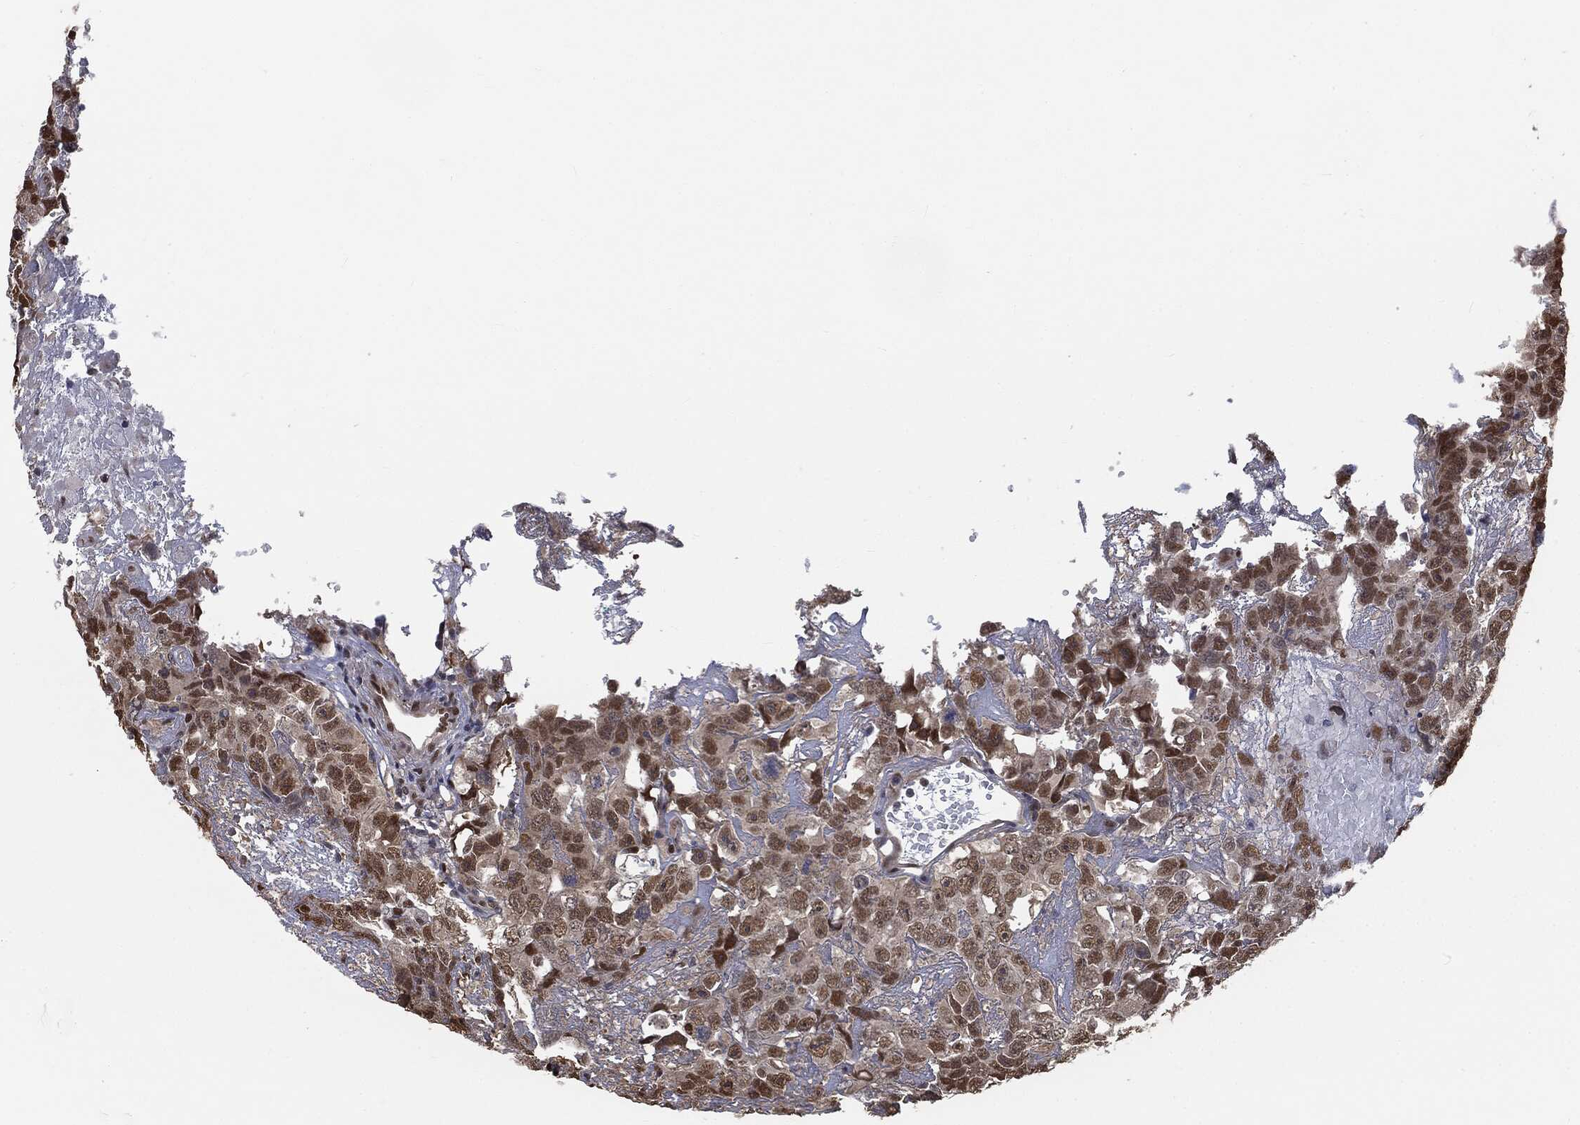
{"staining": {"intensity": "moderate", "quantity": ">75%", "location": "nuclear"}, "tissue": "testis cancer", "cell_type": "Tumor cells", "image_type": "cancer", "snomed": [{"axis": "morphology", "description": "Carcinoma, Embryonal, NOS"}, {"axis": "topography", "description": "Testis"}], "caption": "About >75% of tumor cells in testis cancer exhibit moderate nuclear protein positivity as visualized by brown immunohistochemical staining.", "gene": "SHLD2", "patient": {"sex": "male", "age": 45}}